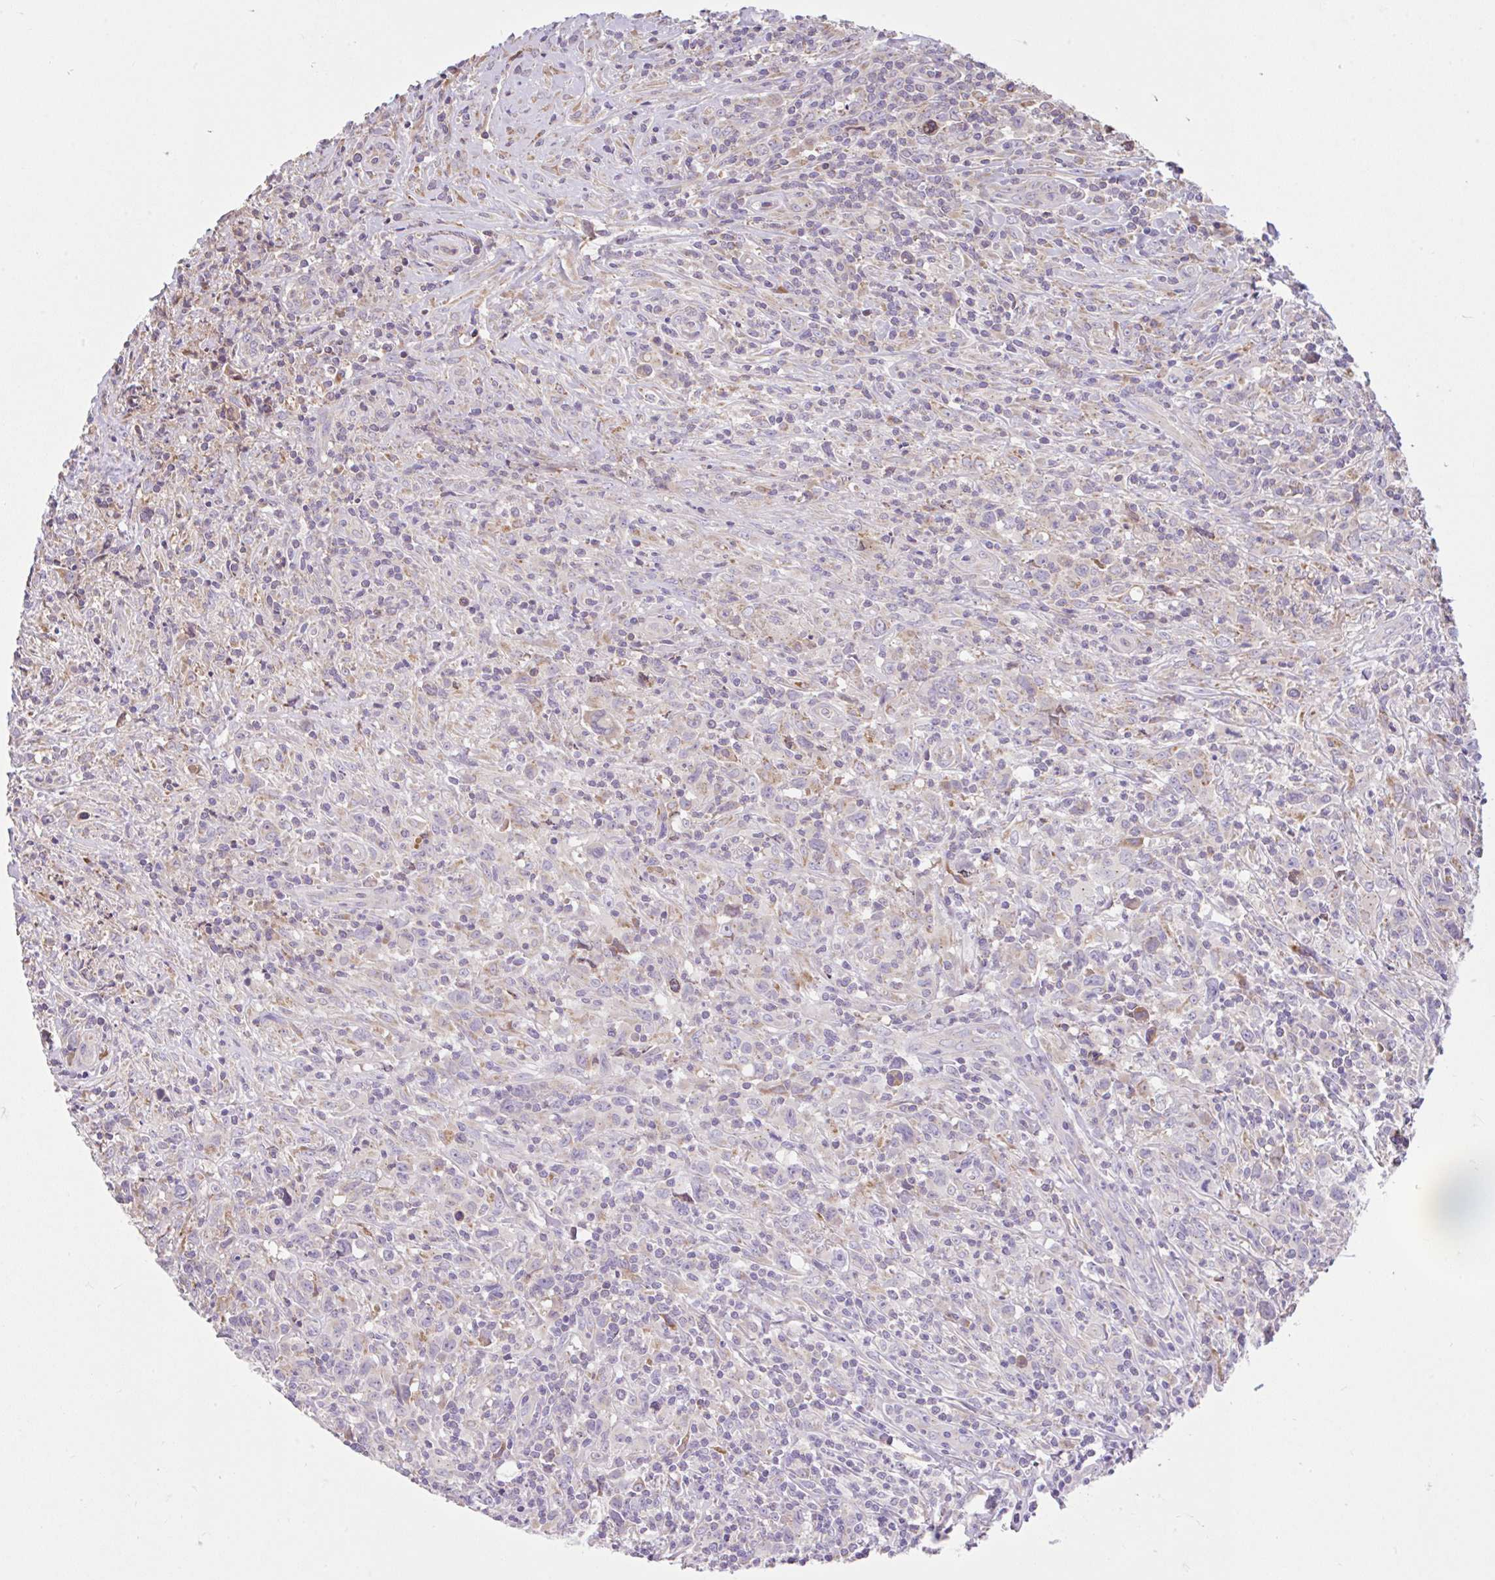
{"staining": {"intensity": "negative", "quantity": "none", "location": "none"}, "tissue": "lymphoma", "cell_type": "Tumor cells", "image_type": "cancer", "snomed": [{"axis": "morphology", "description": "Hodgkin's disease, NOS"}, {"axis": "topography", "description": "Lymph node"}], "caption": "High power microscopy micrograph of an IHC photomicrograph of lymphoma, revealing no significant staining in tumor cells.", "gene": "RALBP1", "patient": {"sex": "female", "age": 18}}